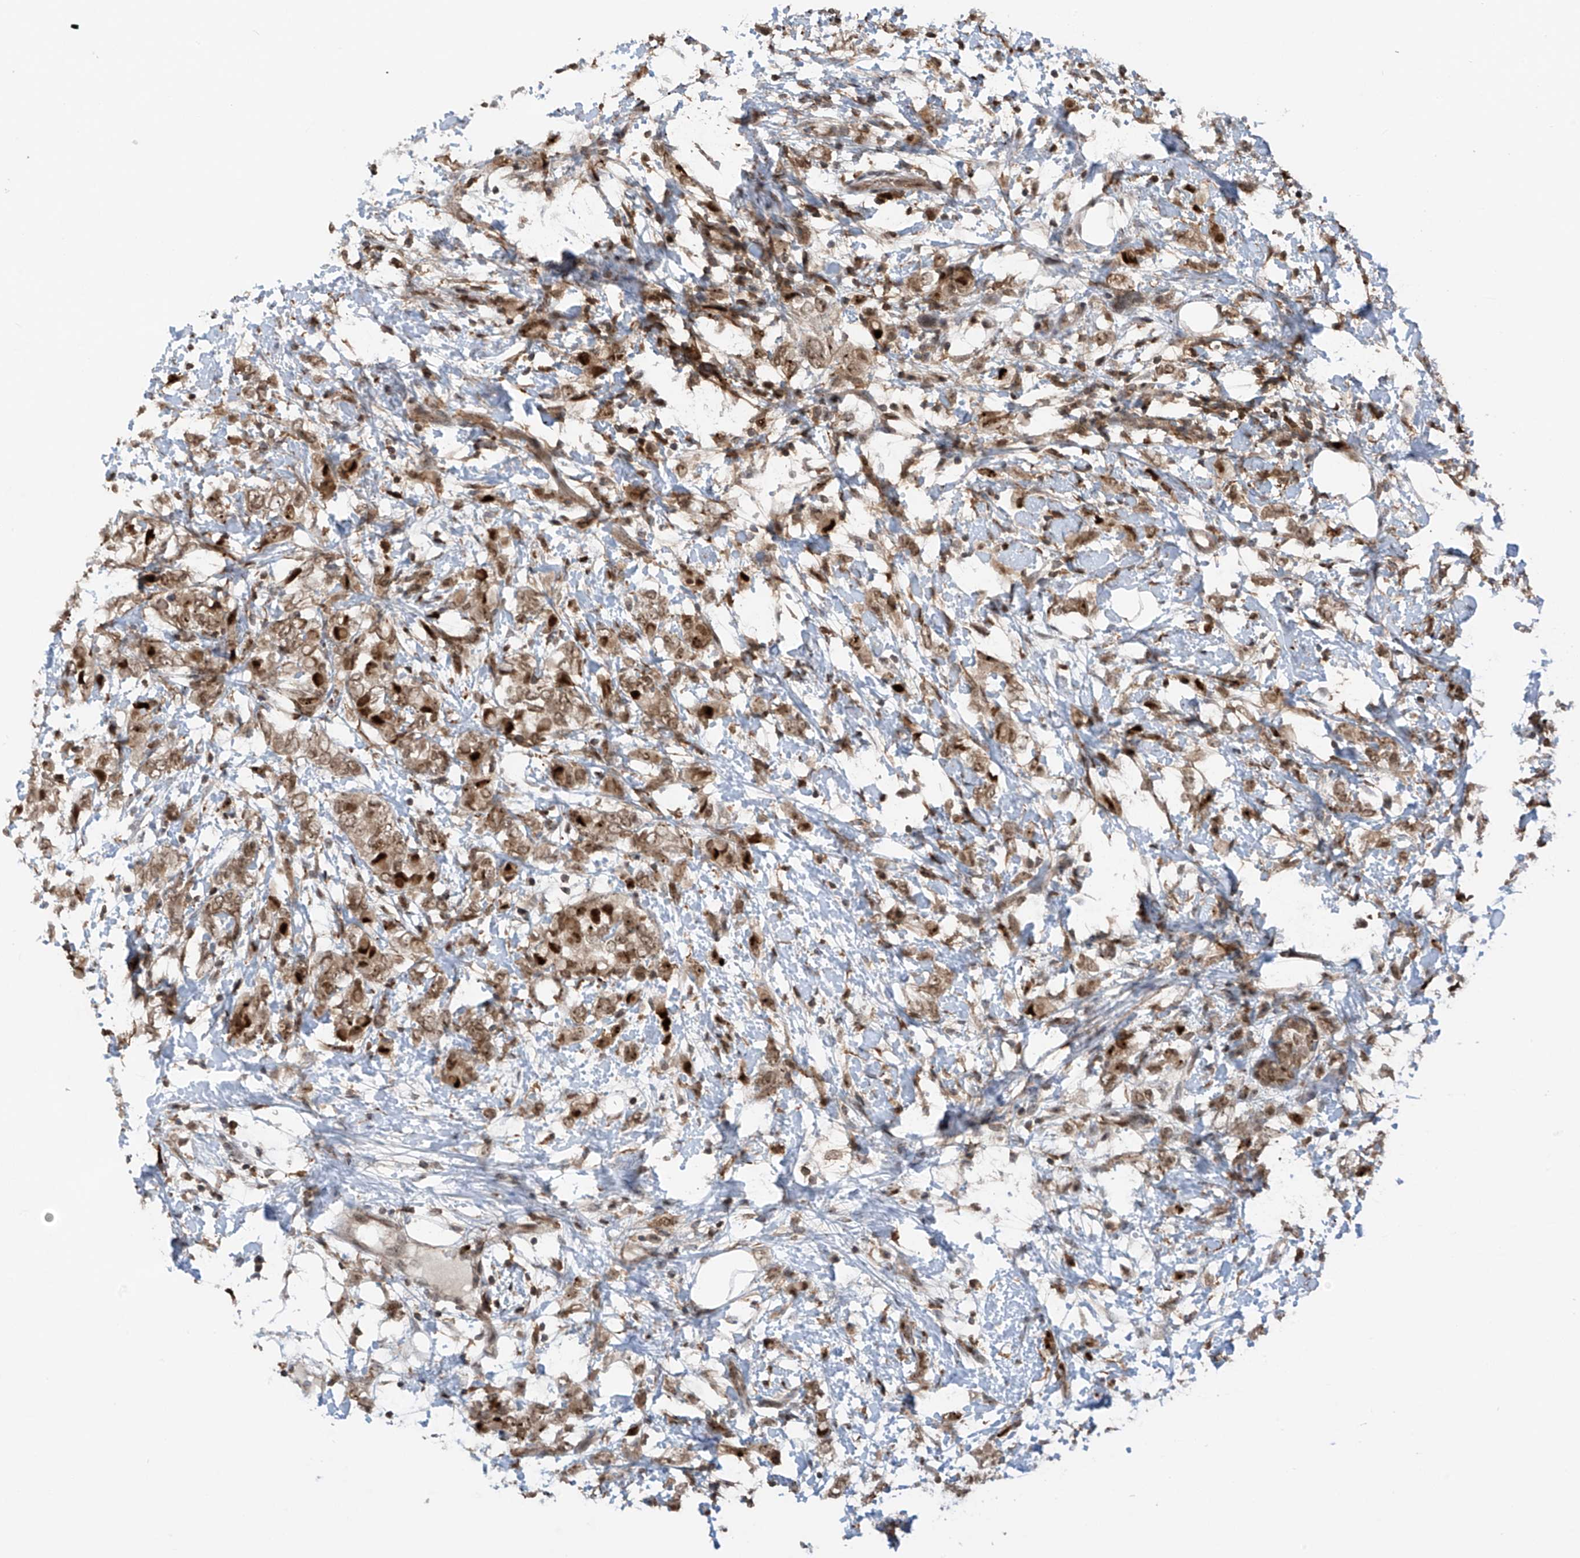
{"staining": {"intensity": "strong", "quantity": ">75%", "location": "cytoplasmic/membranous,nuclear"}, "tissue": "breast cancer", "cell_type": "Tumor cells", "image_type": "cancer", "snomed": [{"axis": "morphology", "description": "Normal tissue, NOS"}, {"axis": "morphology", "description": "Lobular carcinoma"}, {"axis": "topography", "description": "Breast"}], "caption": "The immunohistochemical stain shows strong cytoplasmic/membranous and nuclear positivity in tumor cells of lobular carcinoma (breast) tissue.", "gene": "REPIN1", "patient": {"sex": "female", "age": 47}}